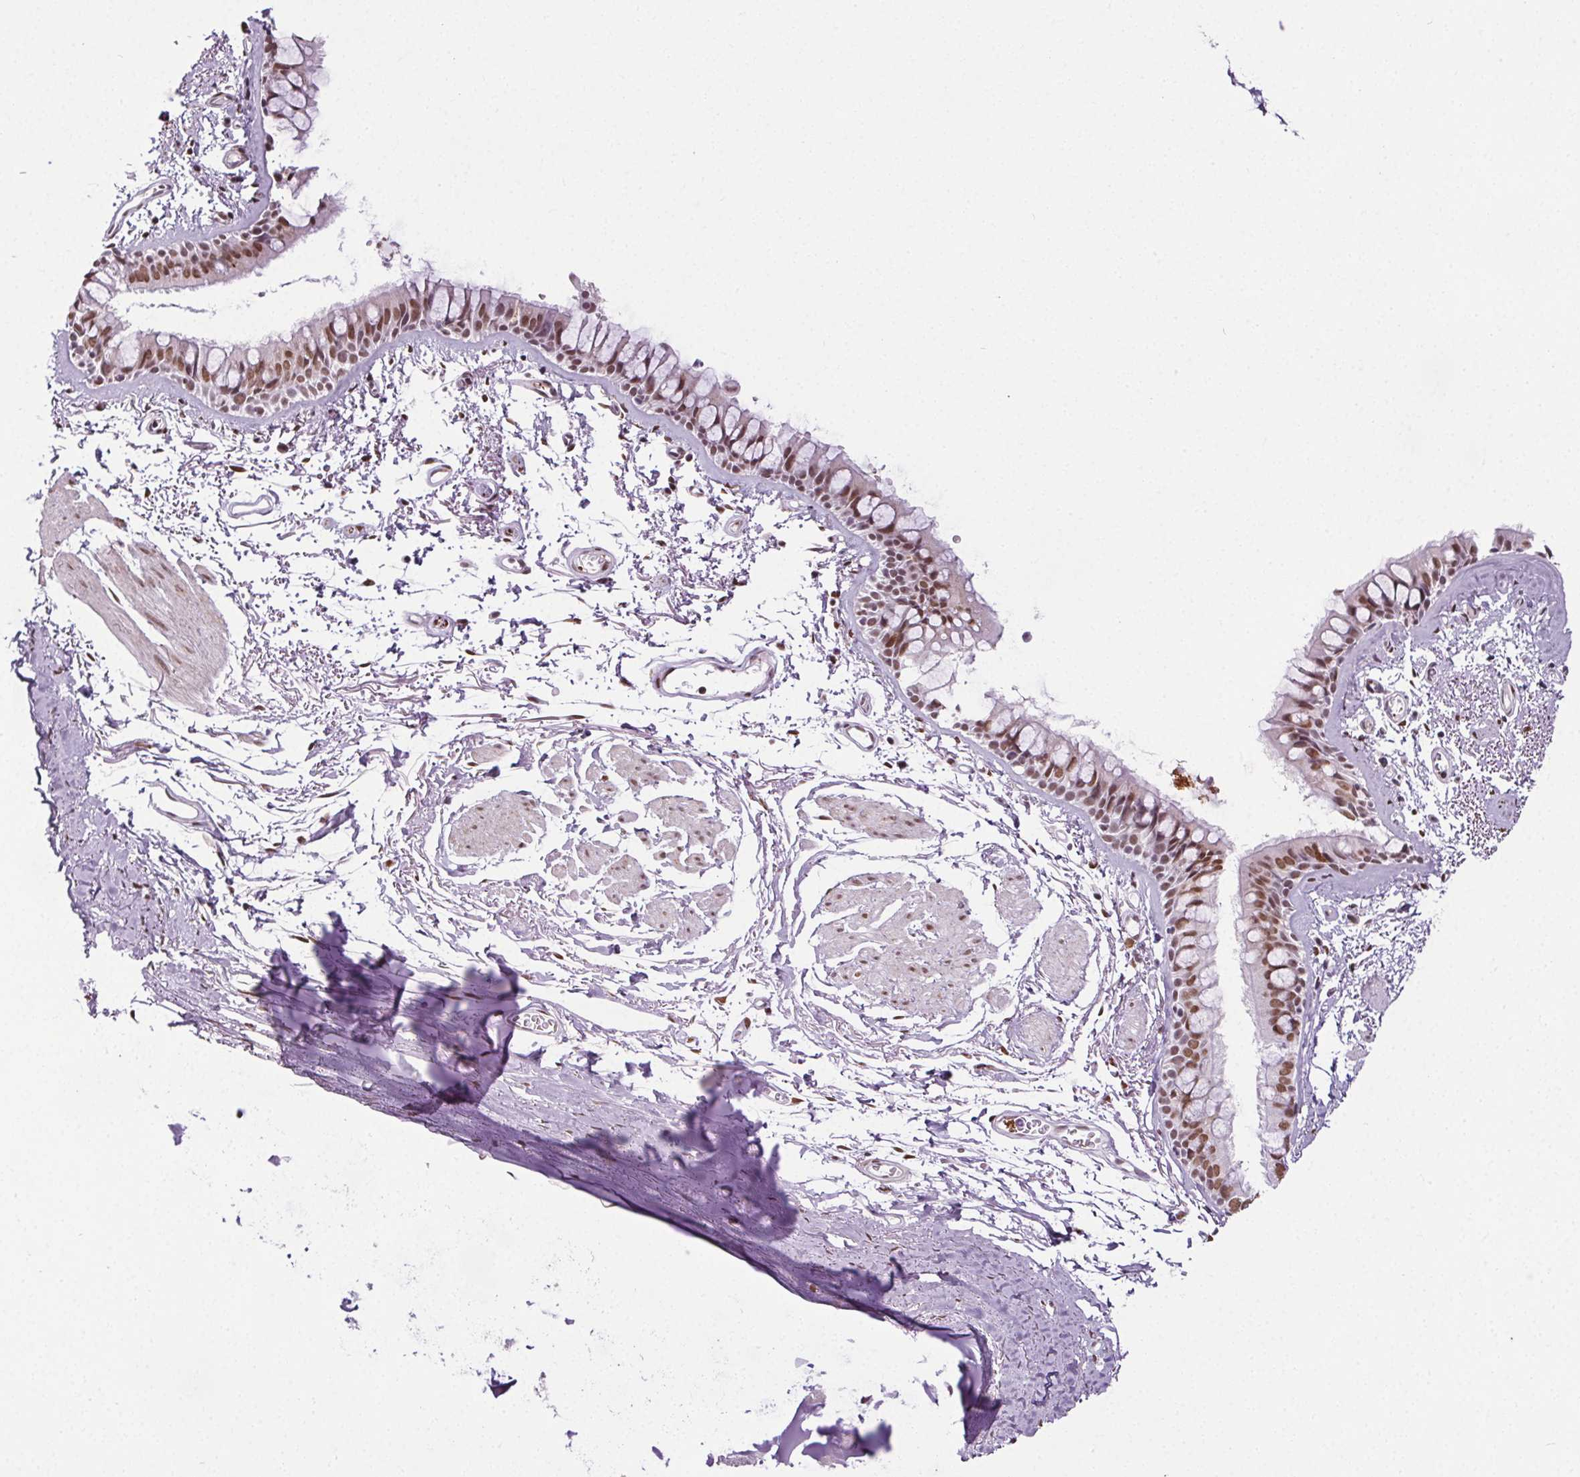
{"staining": {"intensity": "moderate", "quantity": ">75%", "location": "nuclear"}, "tissue": "bronchus", "cell_type": "Respiratory epithelial cells", "image_type": "normal", "snomed": [{"axis": "morphology", "description": "Normal tissue, NOS"}, {"axis": "topography", "description": "Cartilage tissue"}, {"axis": "topography", "description": "Bronchus"}], "caption": "The photomicrograph demonstrates a brown stain indicating the presence of a protein in the nuclear of respiratory epithelial cells in bronchus. (Brightfield microscopy of DAB IHC at high magnification).", "gene": "GP6", "patient": {"sex": "female", "age": 79}}